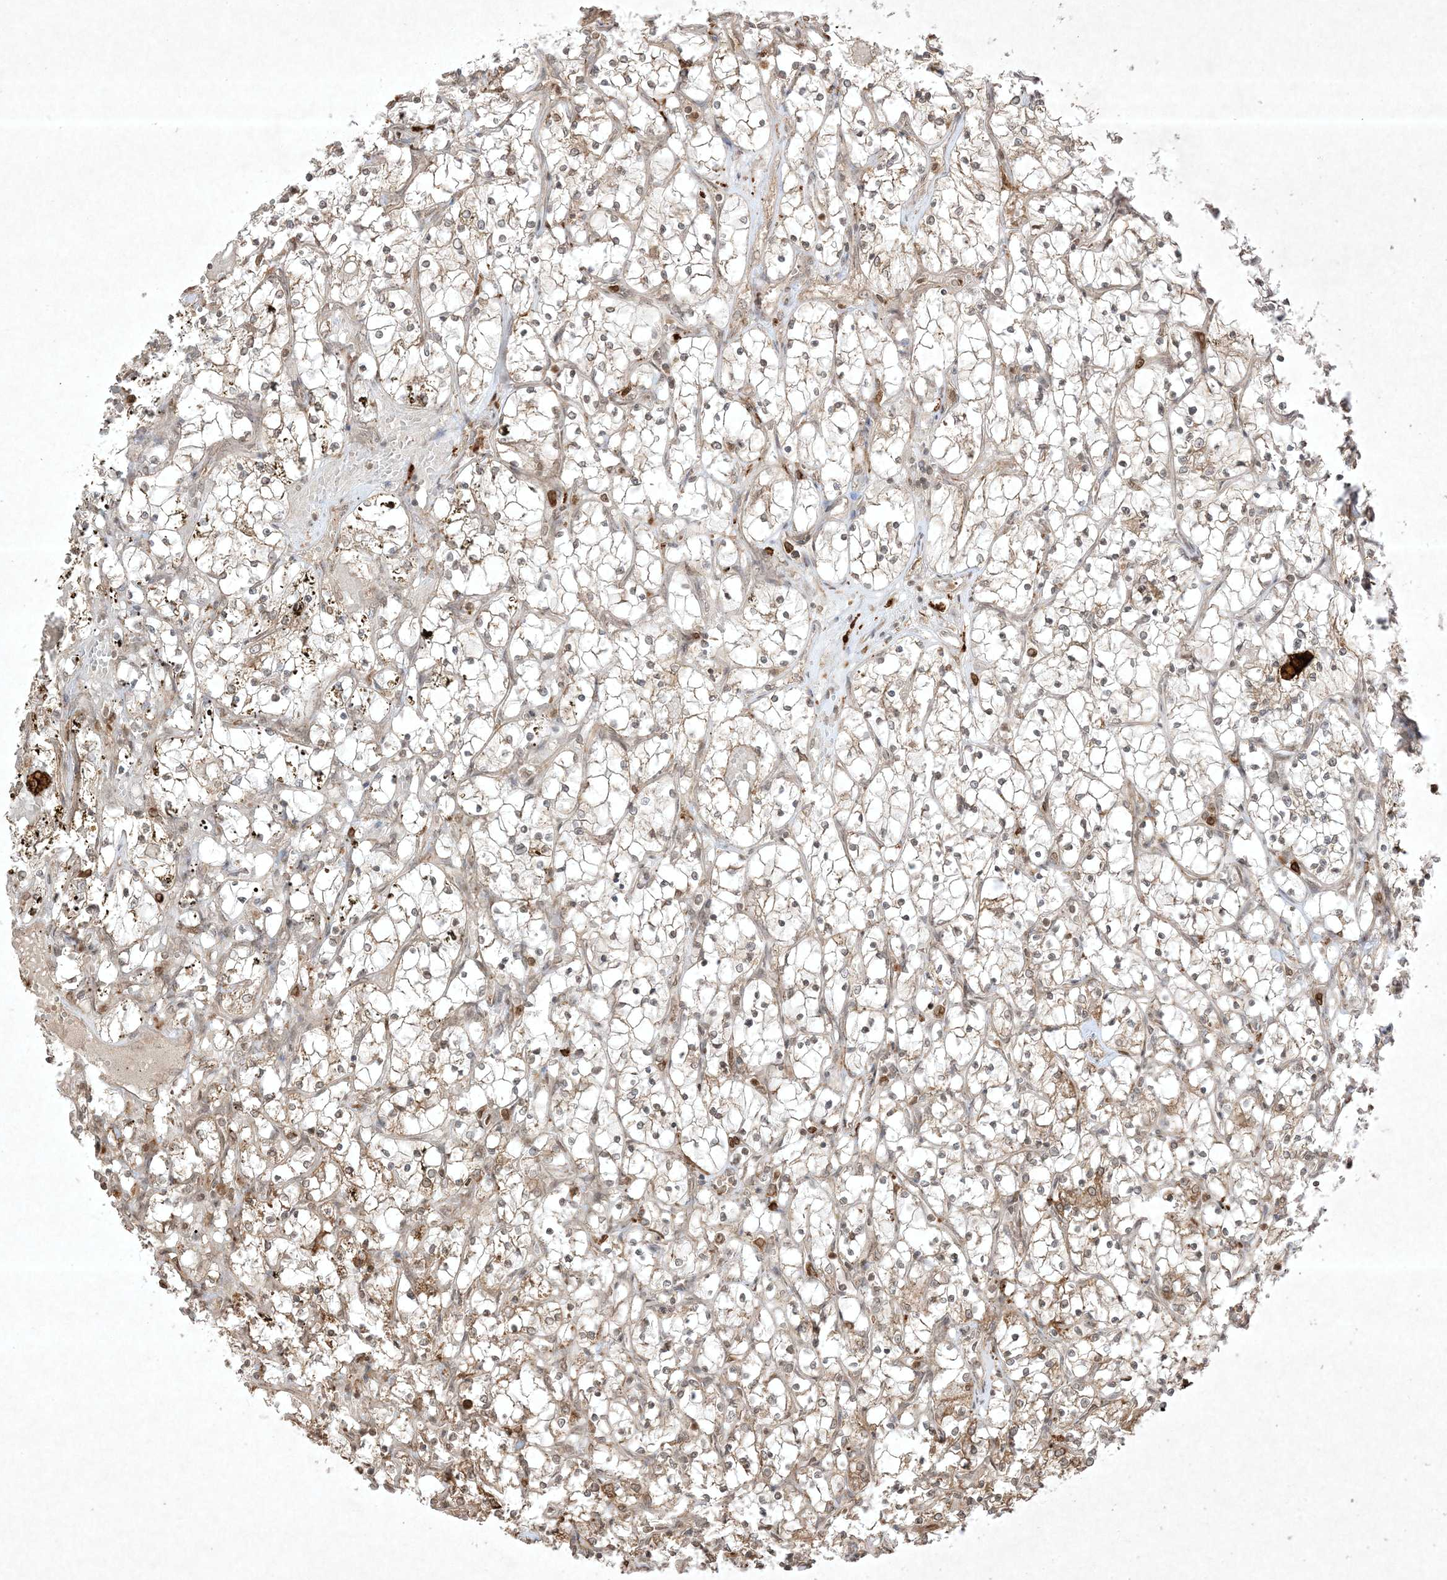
{"staining": {"intensity": "moderate", "quantity": "<25%", "location": "cytoplasmic/membranous"}, "tissue": "renal cancer", "cell_type": "Tumor cells", "image_type": "cancer", "snomed": [{"axis": "morphology", "description": "Adenocarcinoma, NOS"}, {"axis": "topography", "description": "Kidney"}], "caption": "Brown immunohistochemical staining in human renal cancer reveals moderate cytoplasmic/membranous expression in about <25% of tumor cells. (IHC, brightfield microscopy, high magnification).", "gene": "PTK6", "patient": {"sex": "female", "age": 69}}